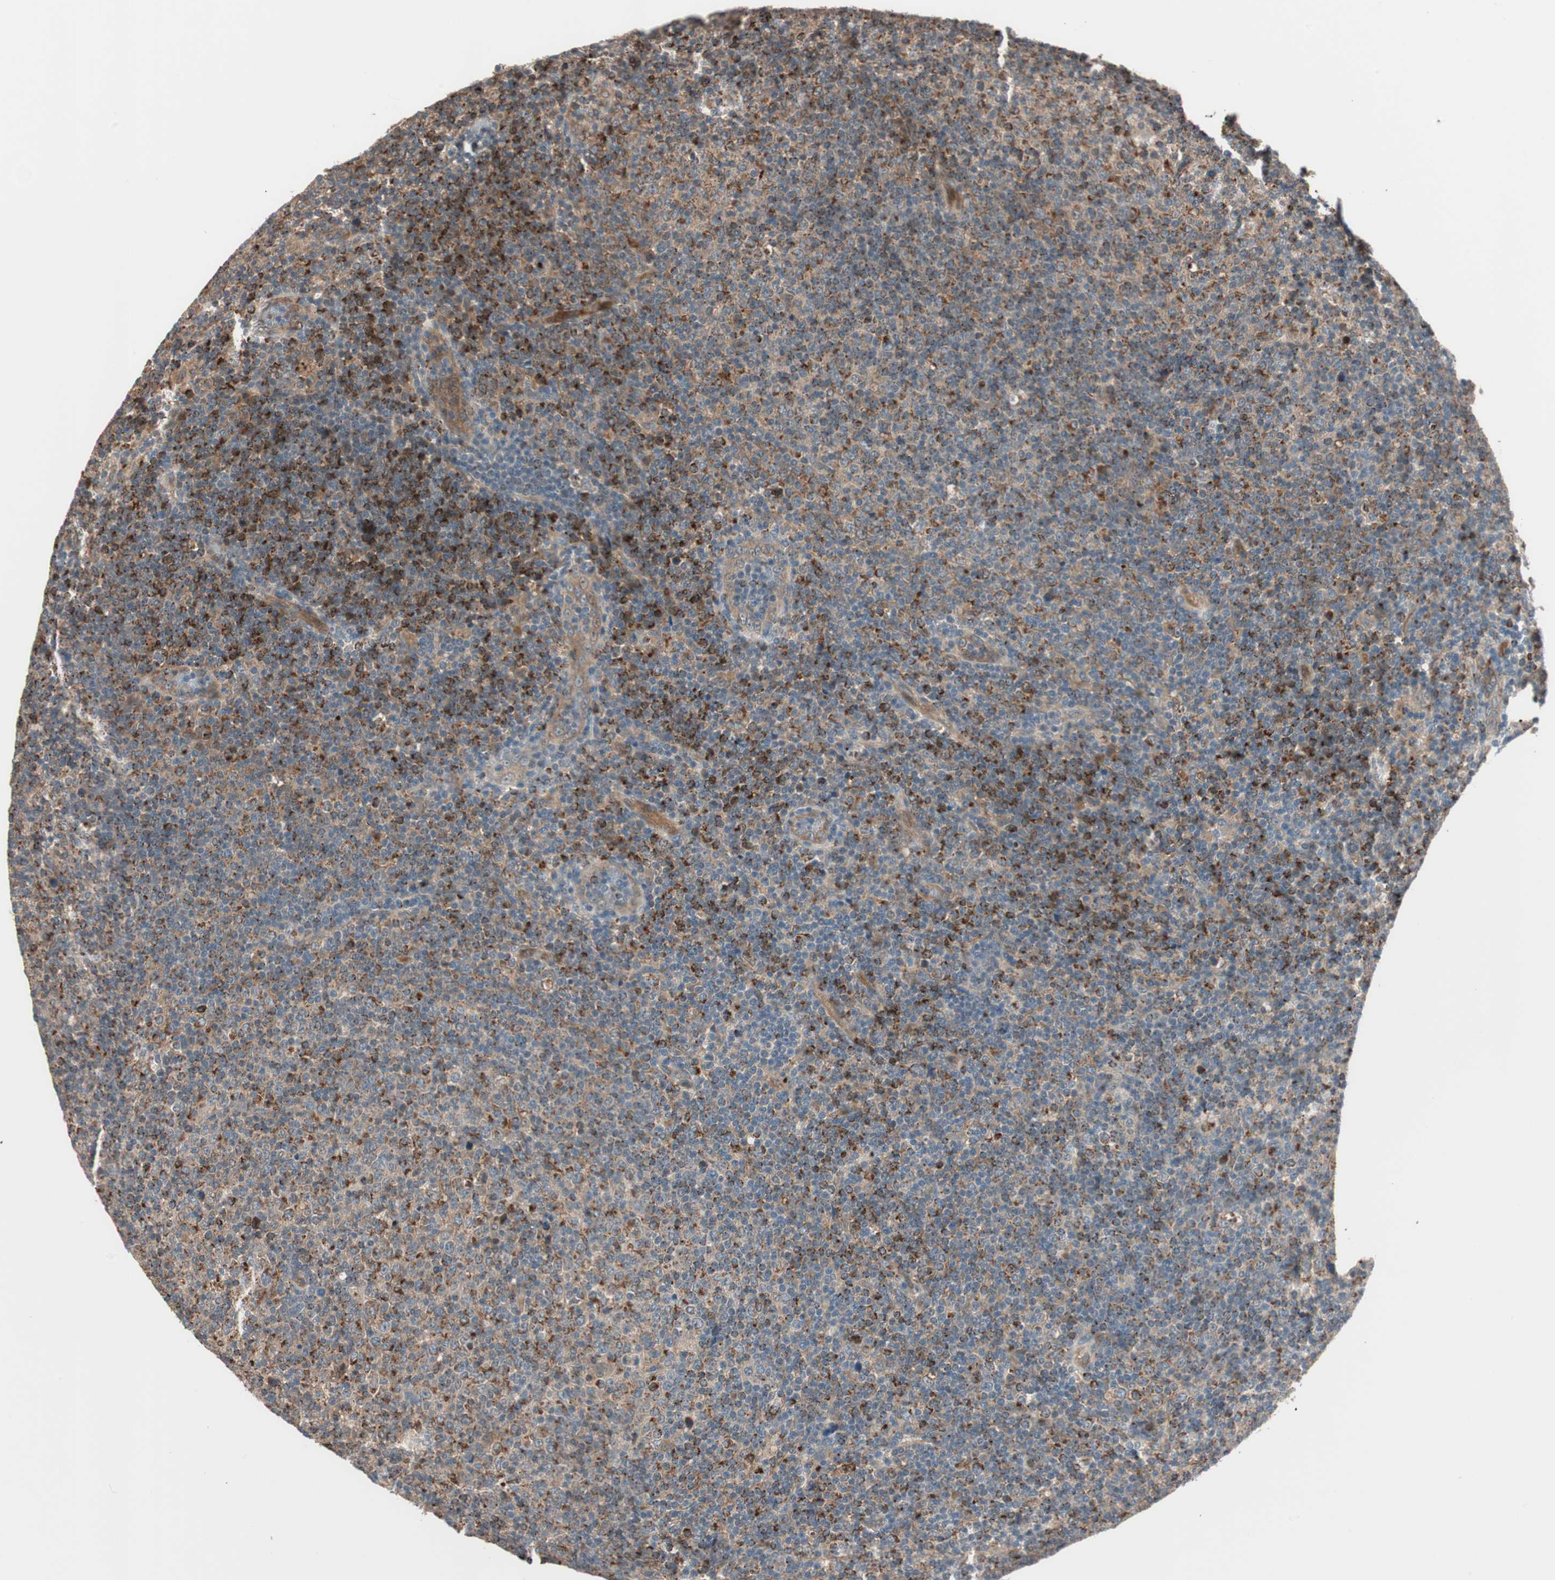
{"staining": {"intensity": "moderate", "quantity": "25%-75%", "location": "cytoplasmic/membranous"}, "tissue": "lymphoma", "cell_type": "Tumor cells", "image_type": "cancer", "snomed": [{"axis": "morphology", "description": "Malignant lymphoma, non-Hodgkin's type, Low grade"}, {"axis": "topography", "description": "Lymph node"}], "caption": "Human malignant lymphoma, non-Hodgkin's type (low-grade) stained with a protein marker displays moderate staining in tumor cells.", "gene": "PIK3R3", "patient": {"sex": "male", "age": 70}}